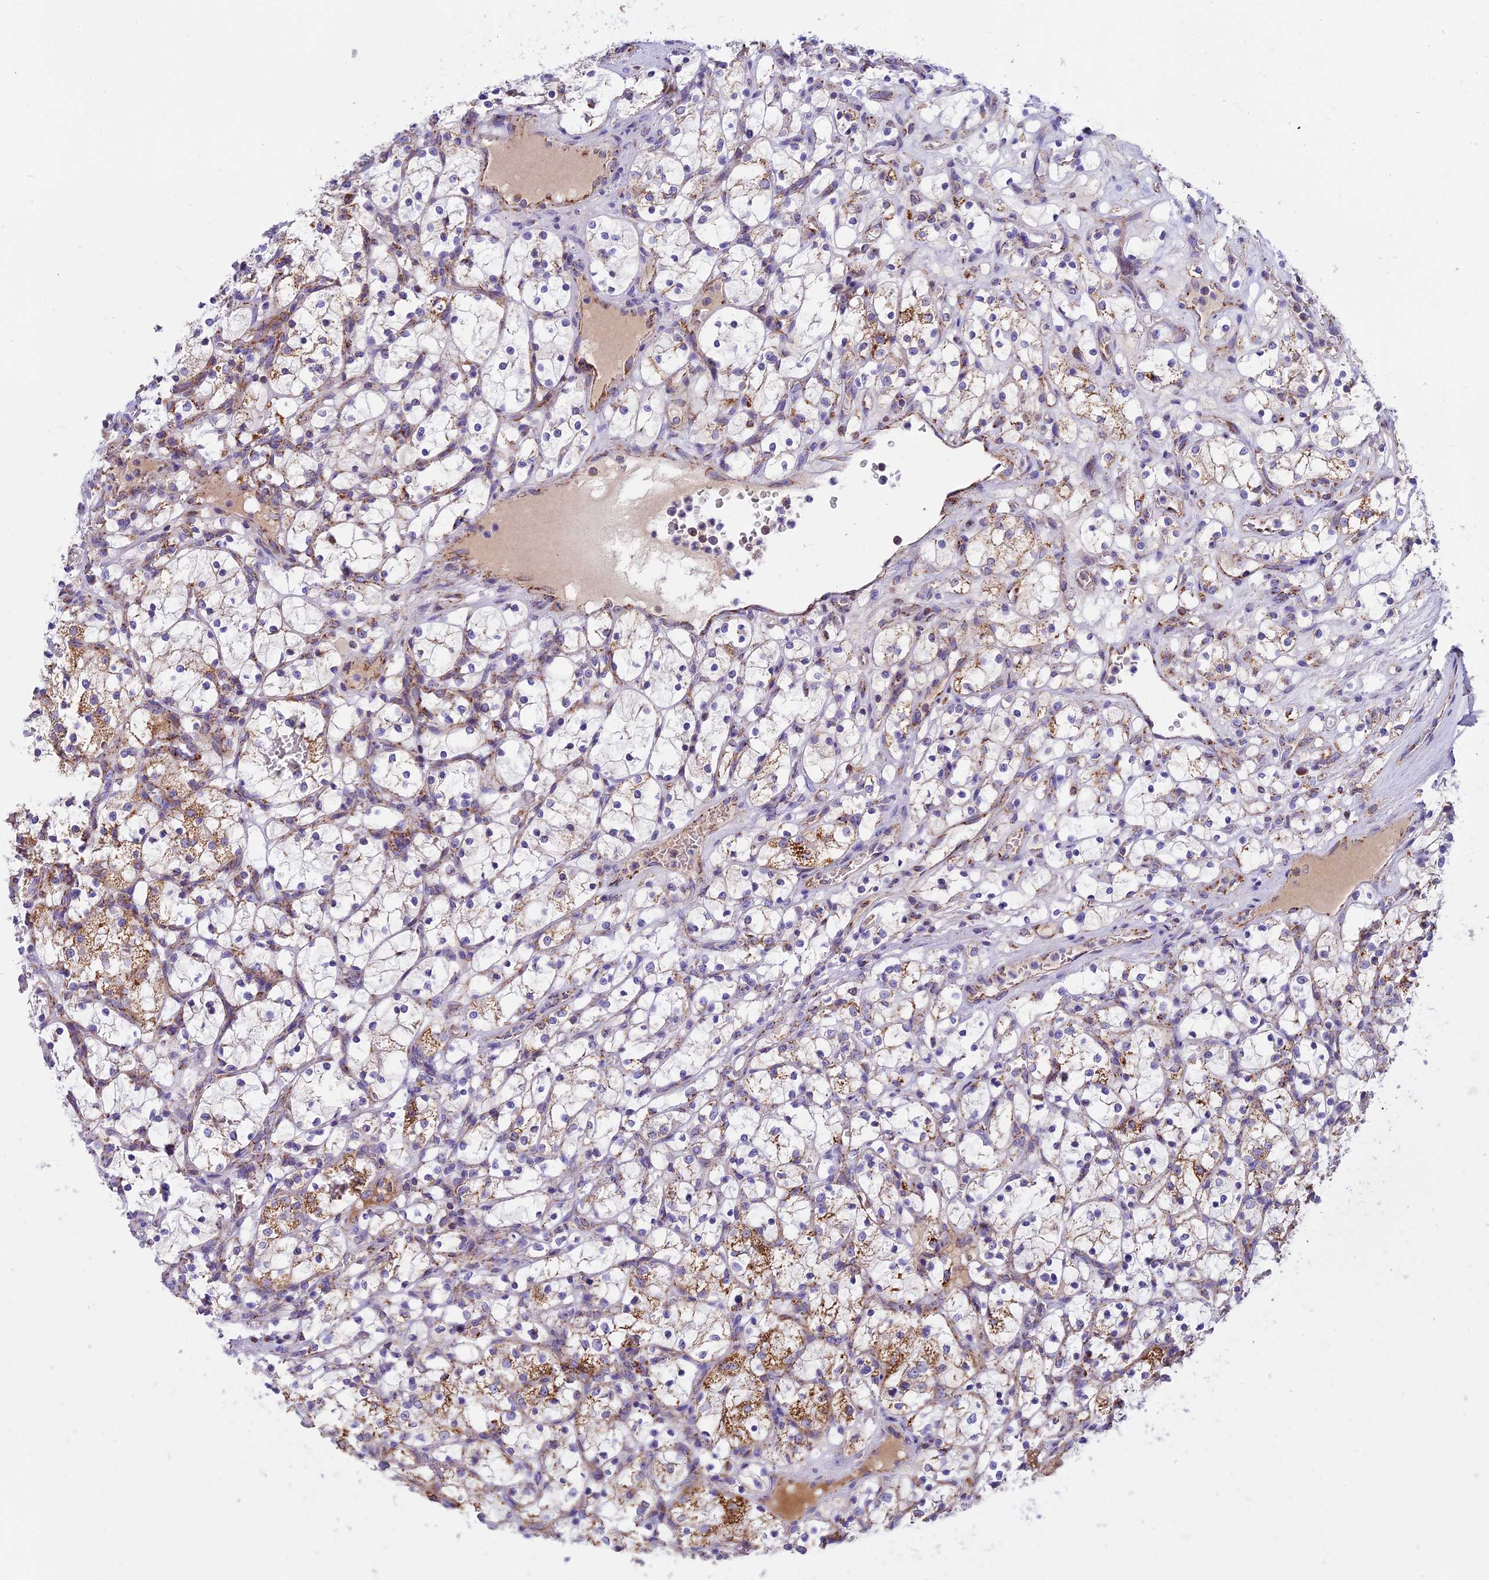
{"staining": {"intensity": "moderate", "quantity": "25%-75%", "location": "cytoplasmic/membranous"}, "tissue": "renal cancer", "cell_type": "Tumor cells", "image_type": "cancer", "snomed": [{"axis": "morphology", "description": "Adenocarcinoma, NOS"}, {"axis": "topography", "description": "Kidney"}], "caption": "Brown immunohistochemical staining in human renal adenocarcinoma reveals moderate cytoplasmic/membranous staining in approximately 25%-75% of tumor cells.", "gene": "MRPS34", "patient": {"sex": "female", "age": 69}}